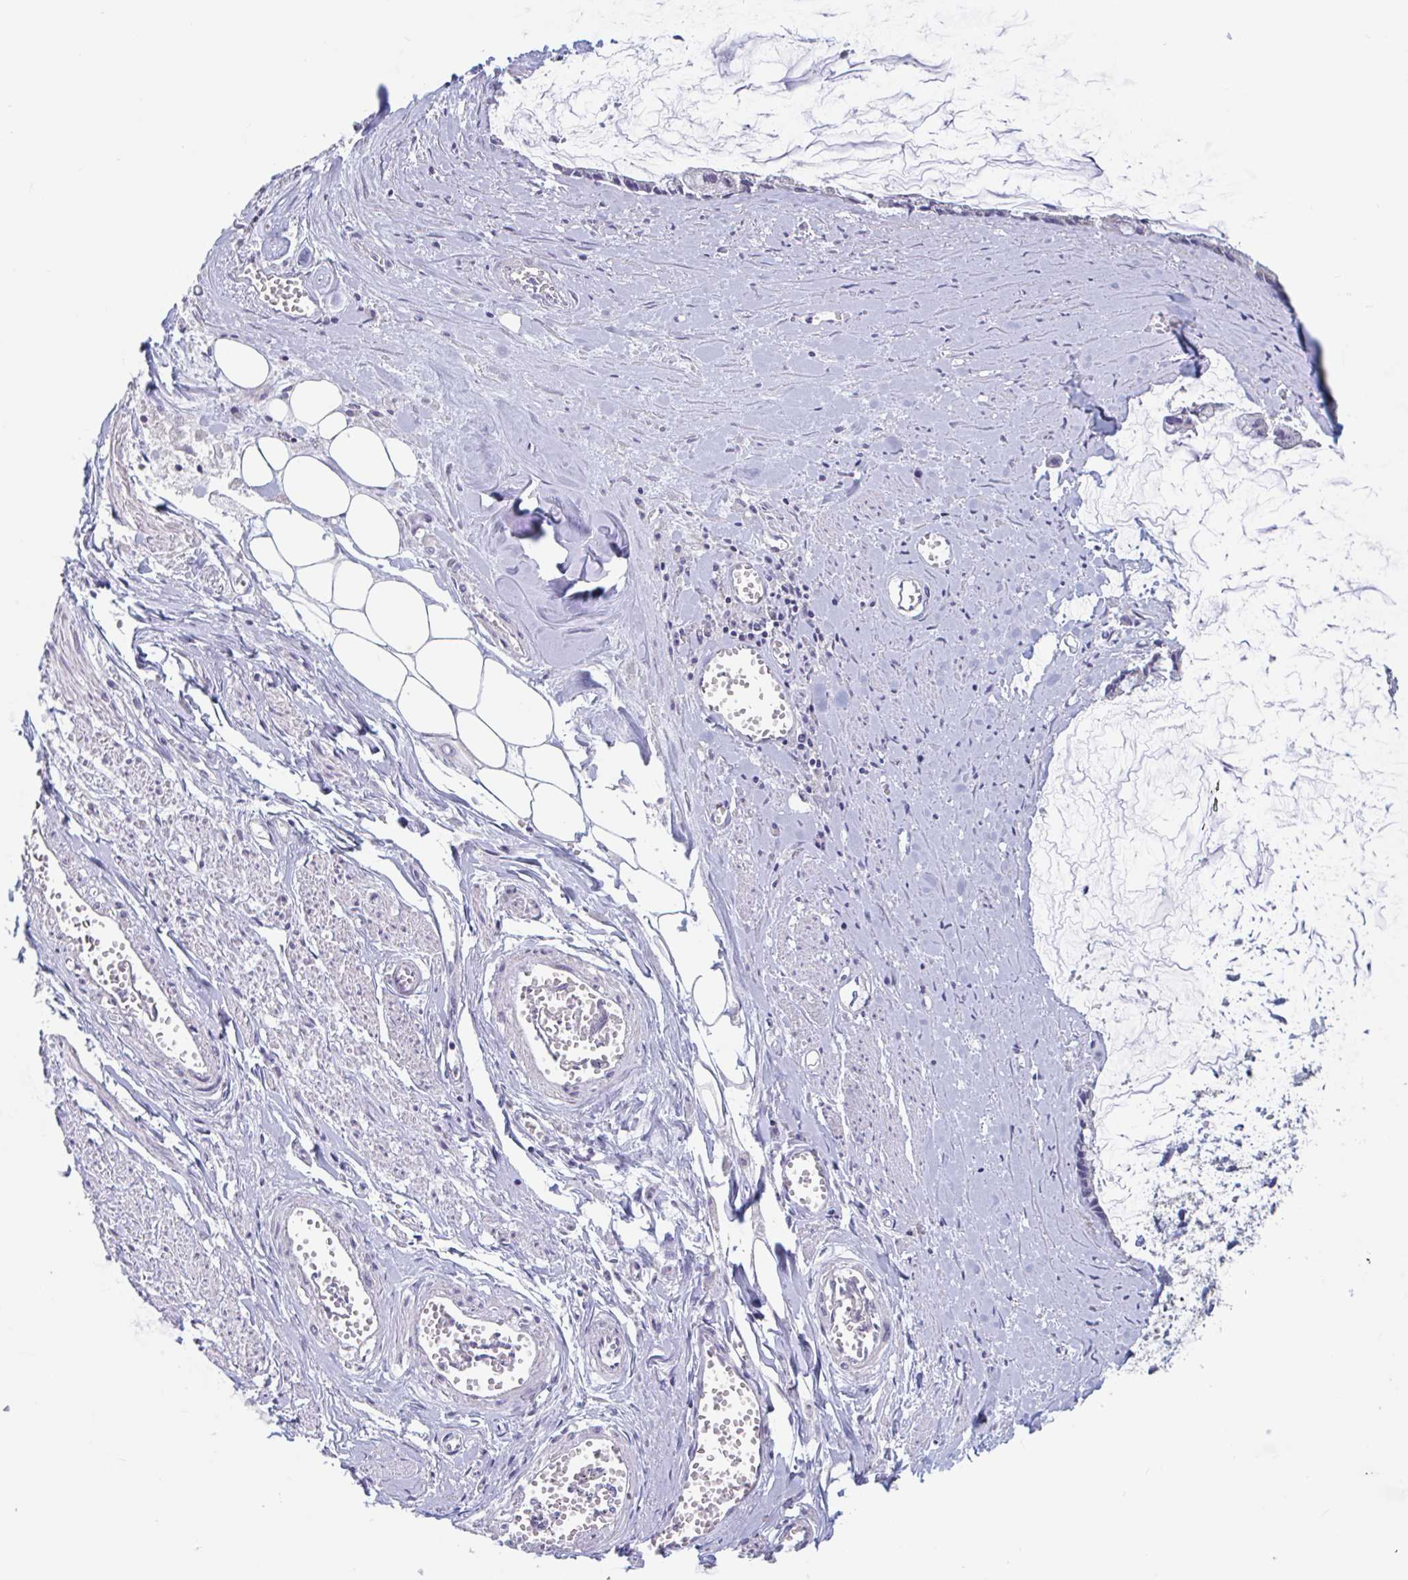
{"staining": {"intensity": "negative", "quantity": "none", "location": "none"}, "tissue": "ovarian cancer", "cell_type": "Tumor cells", "image_type": "cancer", "snomed": [{"axis": "morphology", "description": "Cystadenocarcinoma, mucinous, NOS"}, {"axis": "topography", "description": "Ovary"}], "caption": "Human ovarian cancer (mucinous cystadenocarcinoma) stained for a protein using immunohistochemistry reveals no staining in tumor cells.", "gene": "UNKL", "patient": {"sex": "female", "age": 90}}